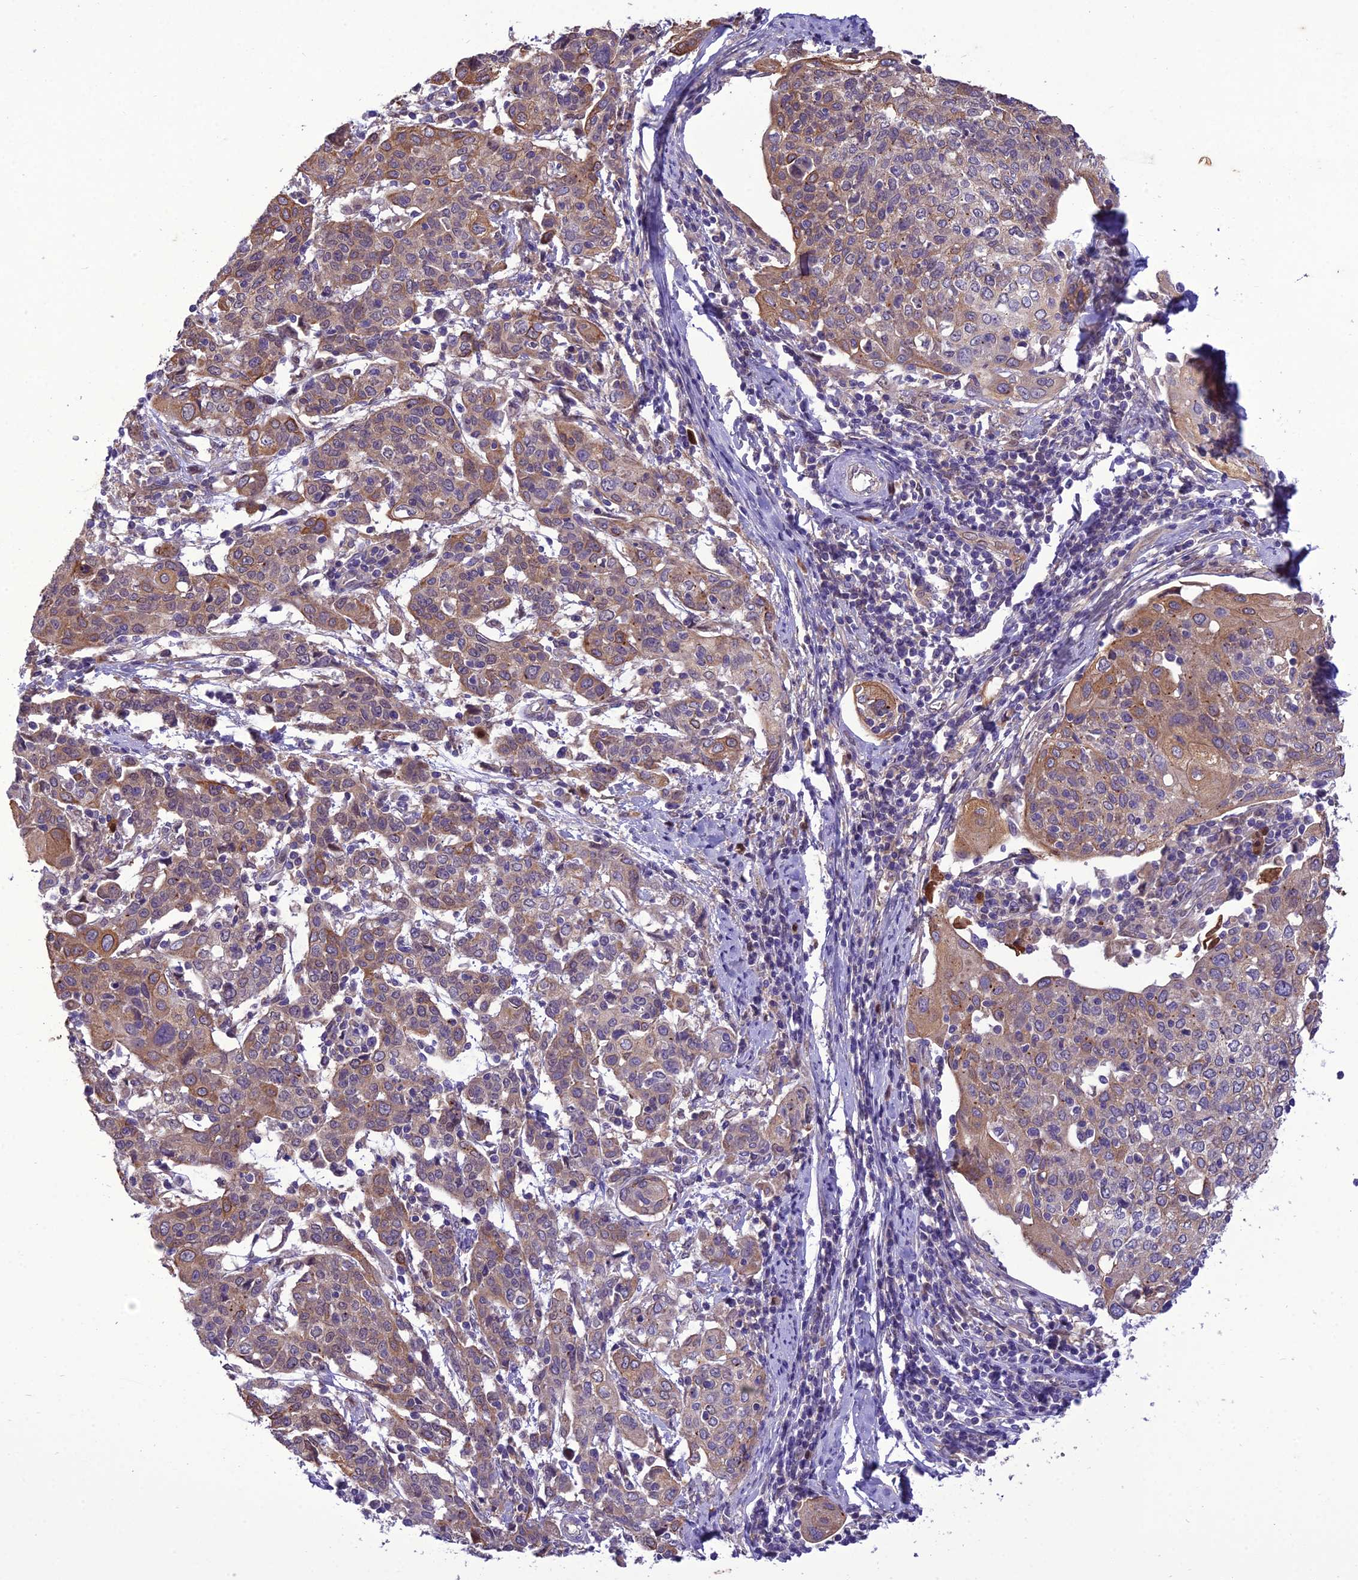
{"staining": {"intensity": "moderate", "quantity": ">75%", "location": "cytoplasmic/membranous"}, "tissue": "cervical cancer", "cell_type": "Tumor cells", "image_type": "cancer", "snomed": [{"axis": "morphology", "description": "Squamous cell carcinoma, NOS"}, {"axis": "topography", "description": "Cervix"}], "caption": "Tumor cells exhibit medium levels of moderate cytoplasmic/membranous positivity in about >75% of cells in human squamous cell carcinoma (cervical).", "gene": "BORCS6", "patient": {"sex": "female", "age": 67}}